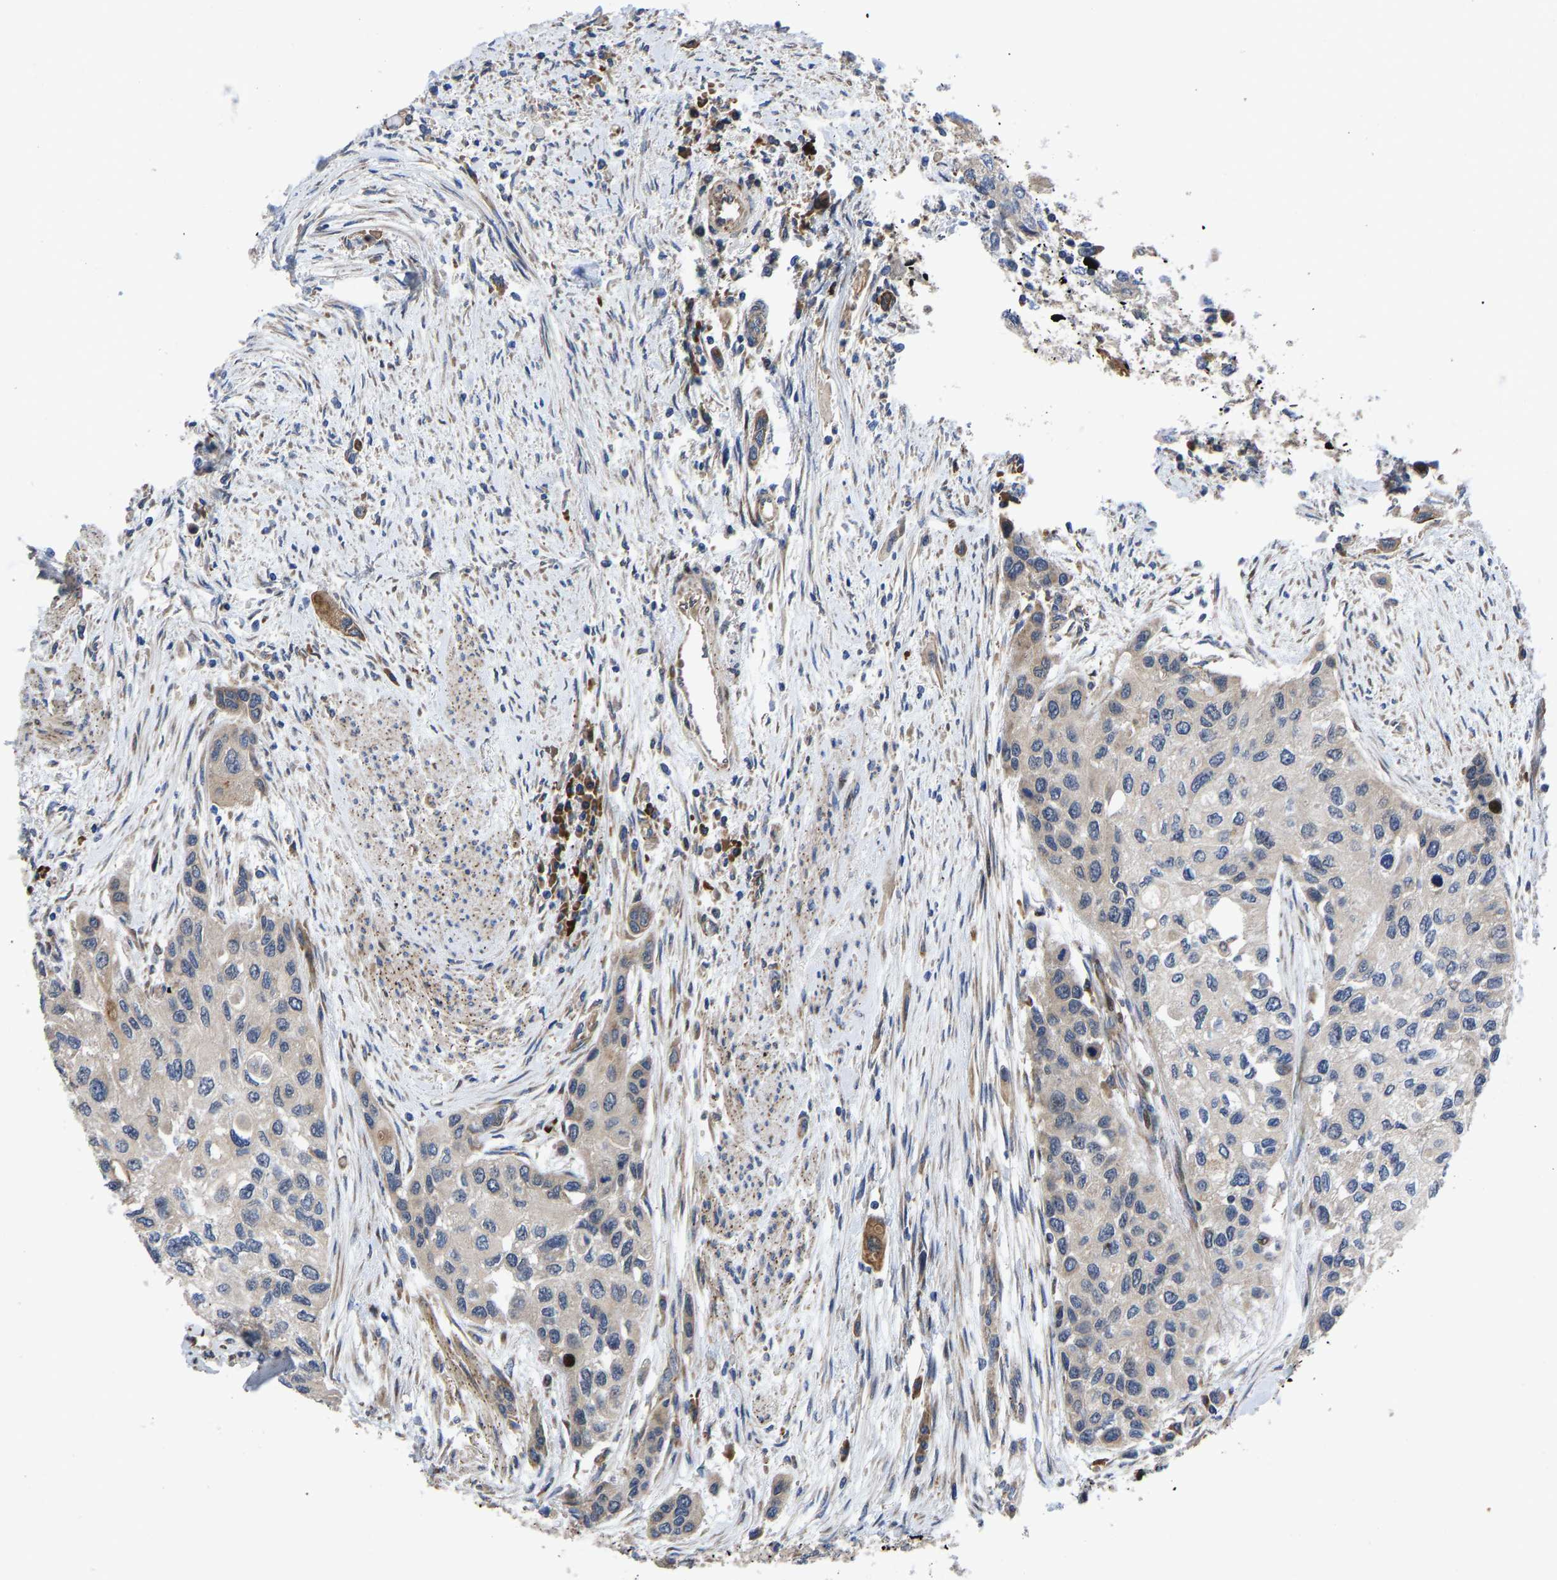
{"staining": {"intensity": "weak", "quantity": "25%-75%", "location": "cytoplasmic/membranous"}, "tissue": "urothelial cancer", "cell_type": "Tumor cells", "image_type": "cancer", "snomed": [{"axis": "morphology", "description": "Urothelial carcinoma, High grade"}, {"axis": "topography", "description": "Urinary bladder"}], "caption": "Urothelial cancer stained with a protein marker shows weak staining in tumor cells.", "gene": "TMEM38B", "patient": {"sex": "female", "age": 56}}